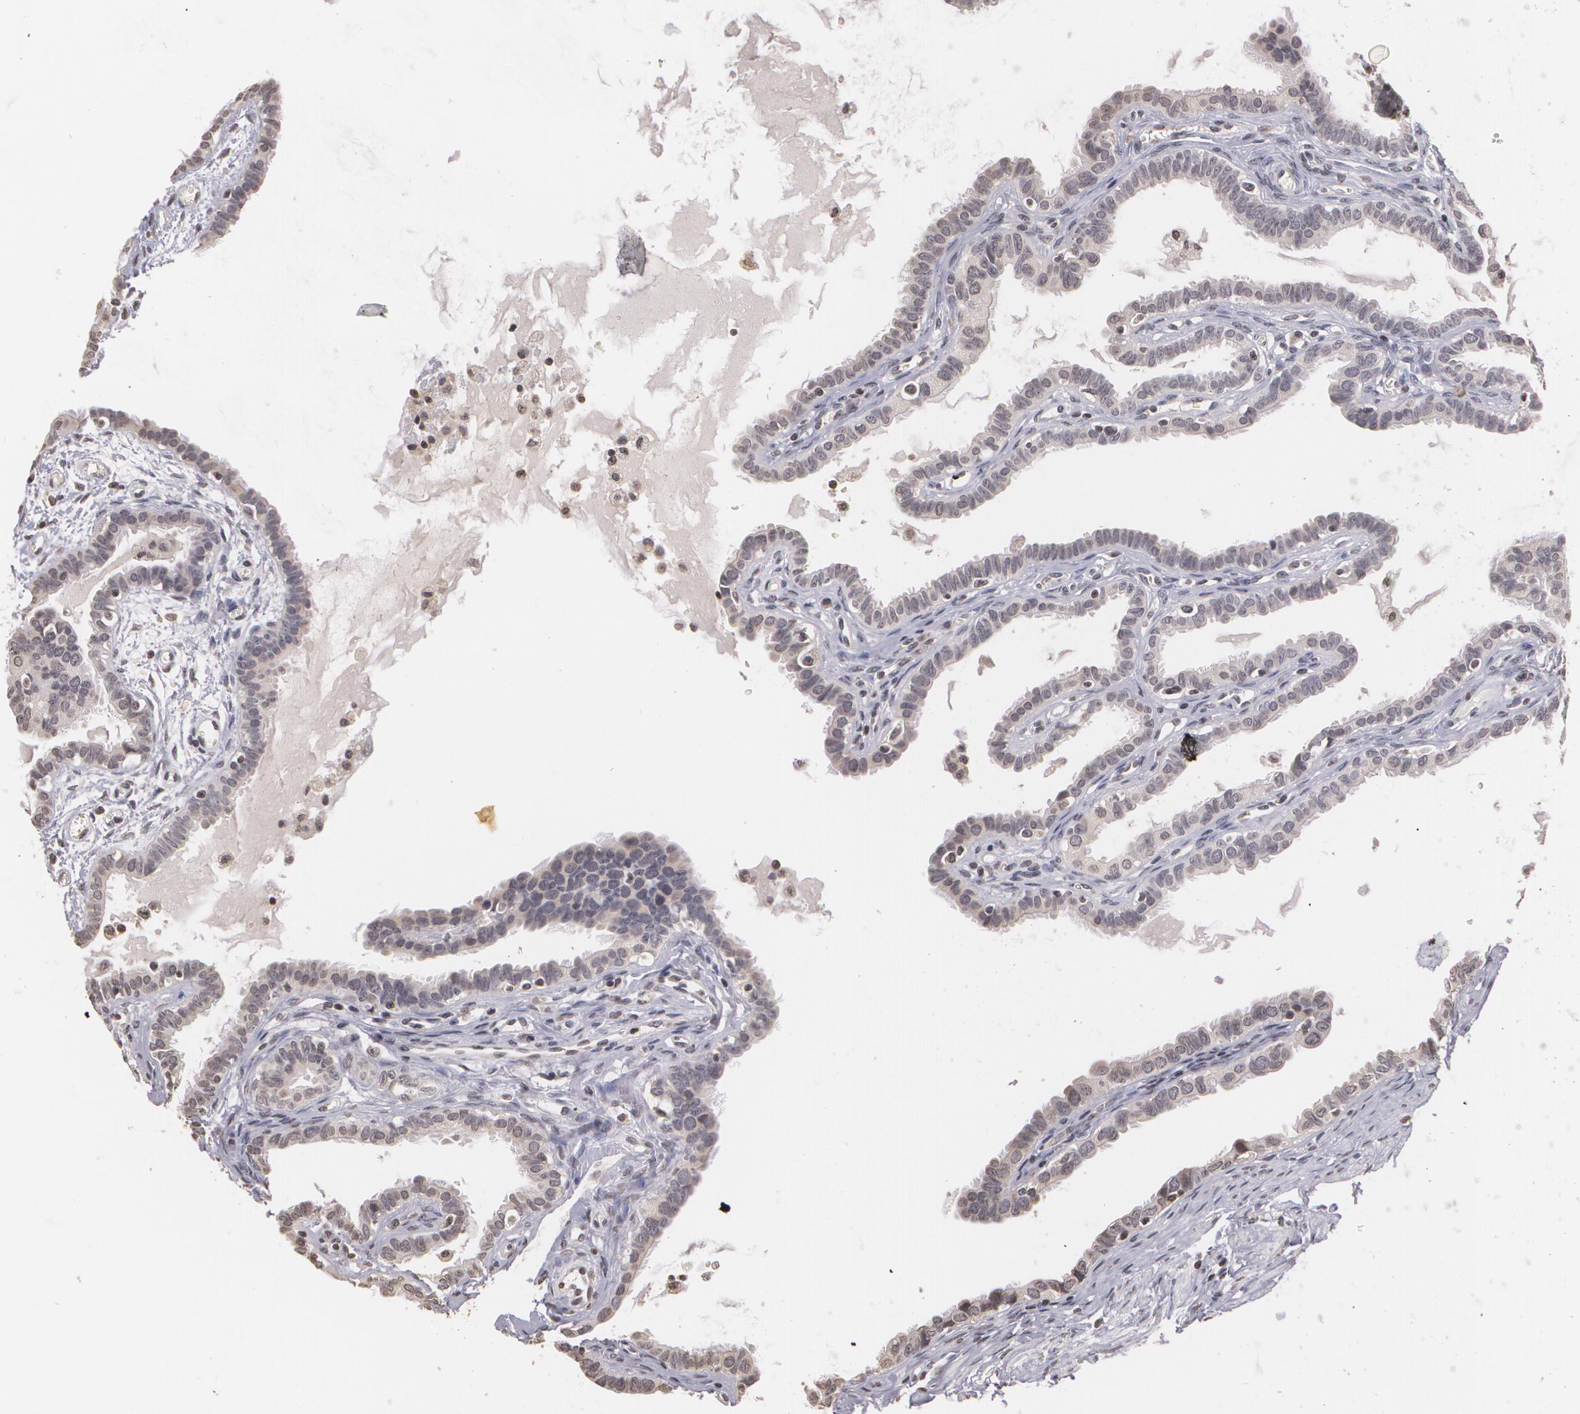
{"staining": {"intensity": "negative", "quantity": "none", "location": "none"}, "tissue": "fallopian tube", "cell_type": "Glandular cells", "image_type": "normal", "snomed": [{"axis": "morphology", "description": "Normal tissue, NOS"}, {"axis": "topography", "description": "Fallopian tube"}], "caption": "This histopathology image is of normal fallopian tube stained with immunohistochemistry to label a protein in brown with the nuclei are counter-stained blue. There is no positivity in glandular cells.", "gene": "THRB", "patient": {"sex": "female", "age": 67}}